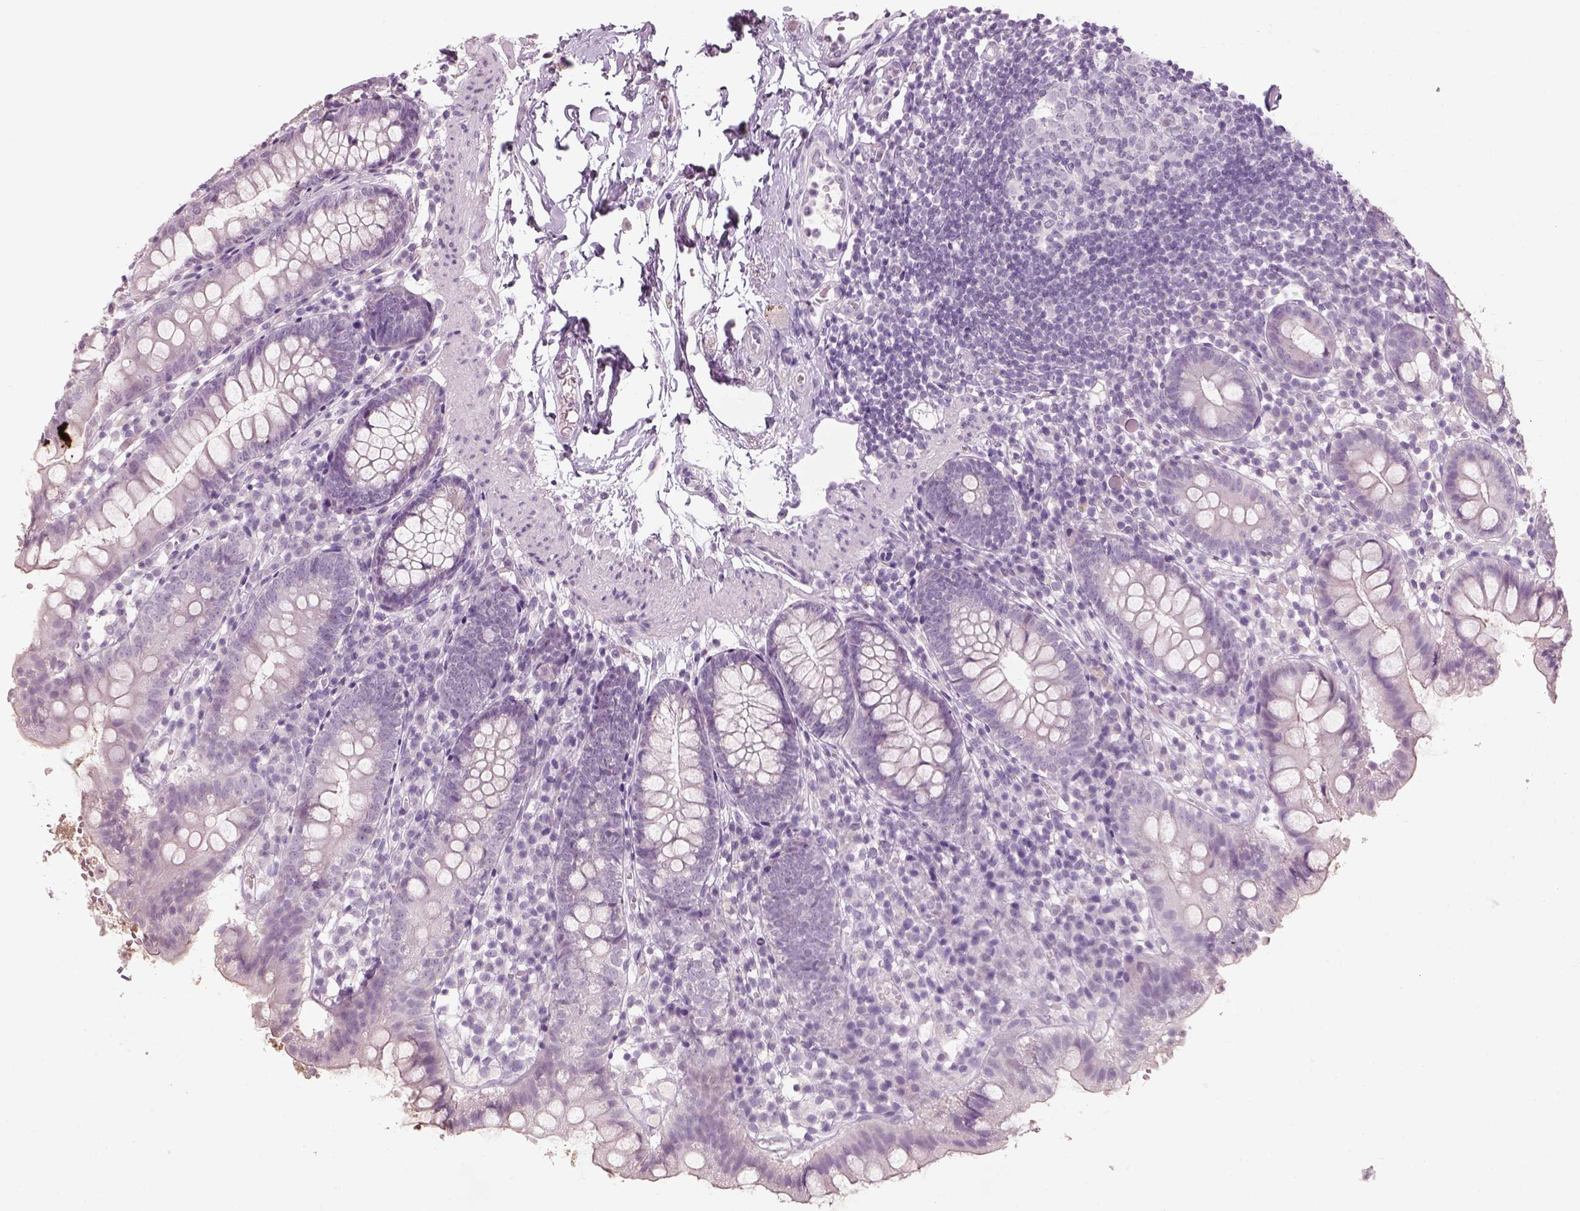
{"staining": {"intensity": "negative", "quantity": "none", "location": "none"}, "tissue": "small intestine", "cell_type": "Glandular cells", "image_type": "normal", "snomed": [{"axis": "morphology", "description": "Normal tissue, NOS"}, {"axis": "topography", "description": "Small intestine"}], "caption": "Glandular cells show no significant protein positivity in normal small intestine. (Stains: DAB (3,3'-diaminobenzidine) immunohistochemistry with hematoxylin counter stain, Microscopy: brightfield microscopy at high magnification).", "gene": "SLC6A2", "patient": {"sex": "female", "age": 90}}